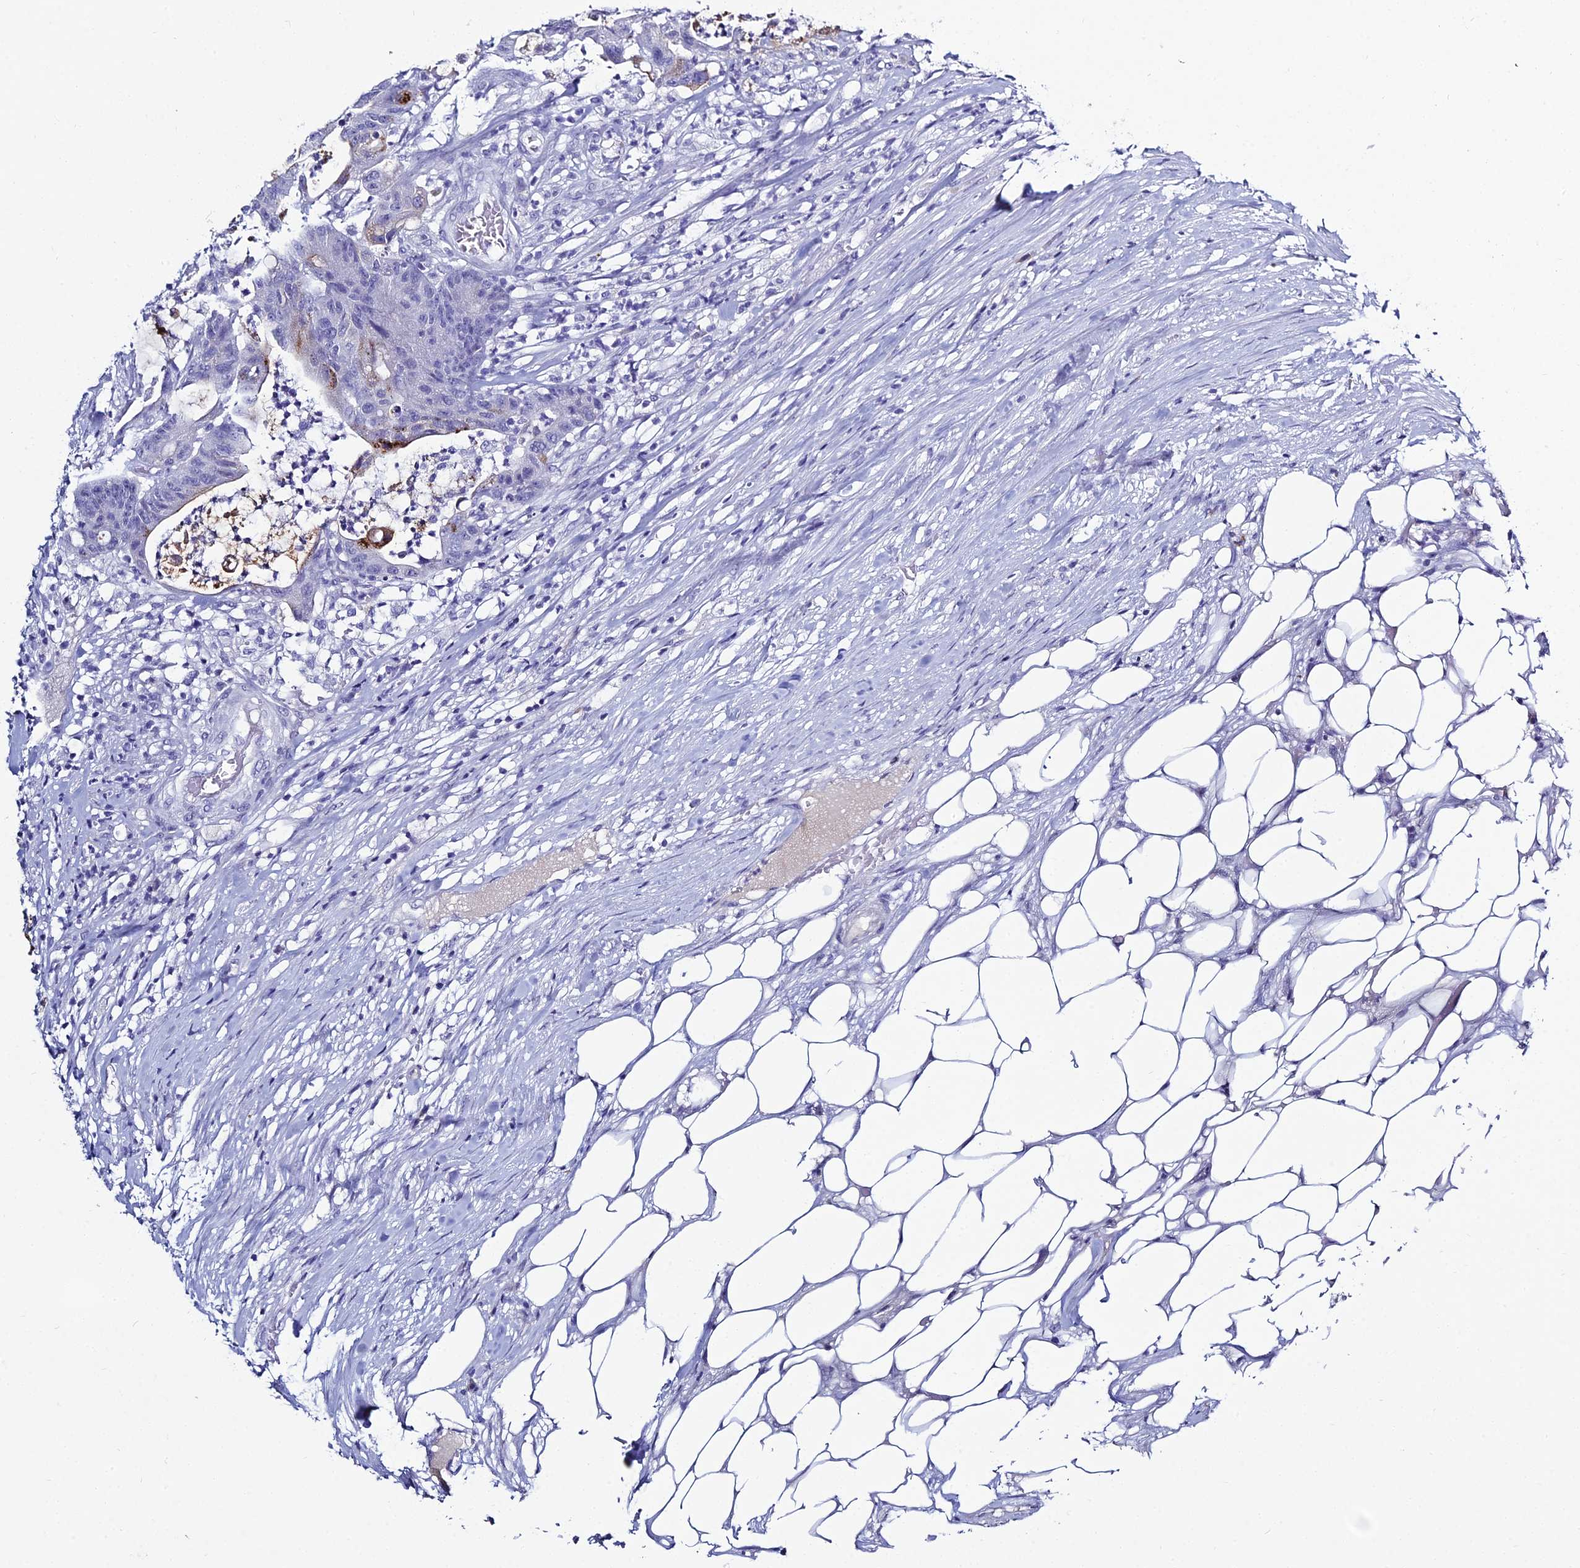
{"staining": {"intensity": "negative", "quantity": "none", "location": "none"}, "tissue": "colorectal cancer", "cell_type": "Tumor cells", "image_type": "cancer", "snomed": [{"axis": "morphology", "description": "Adenocarcinoma, NOS"}, {"axis": "topography", "description": "Colon"}], "caption": "High magnification brightfield microscopy of adenocarcinoma (colorectal) stained with DAB (brown) and counterstained with hematoxylin (blue): tumor cells show no significant expression.", "gene": "MUC13", "patient": {"sex": "female", "age": 84}}